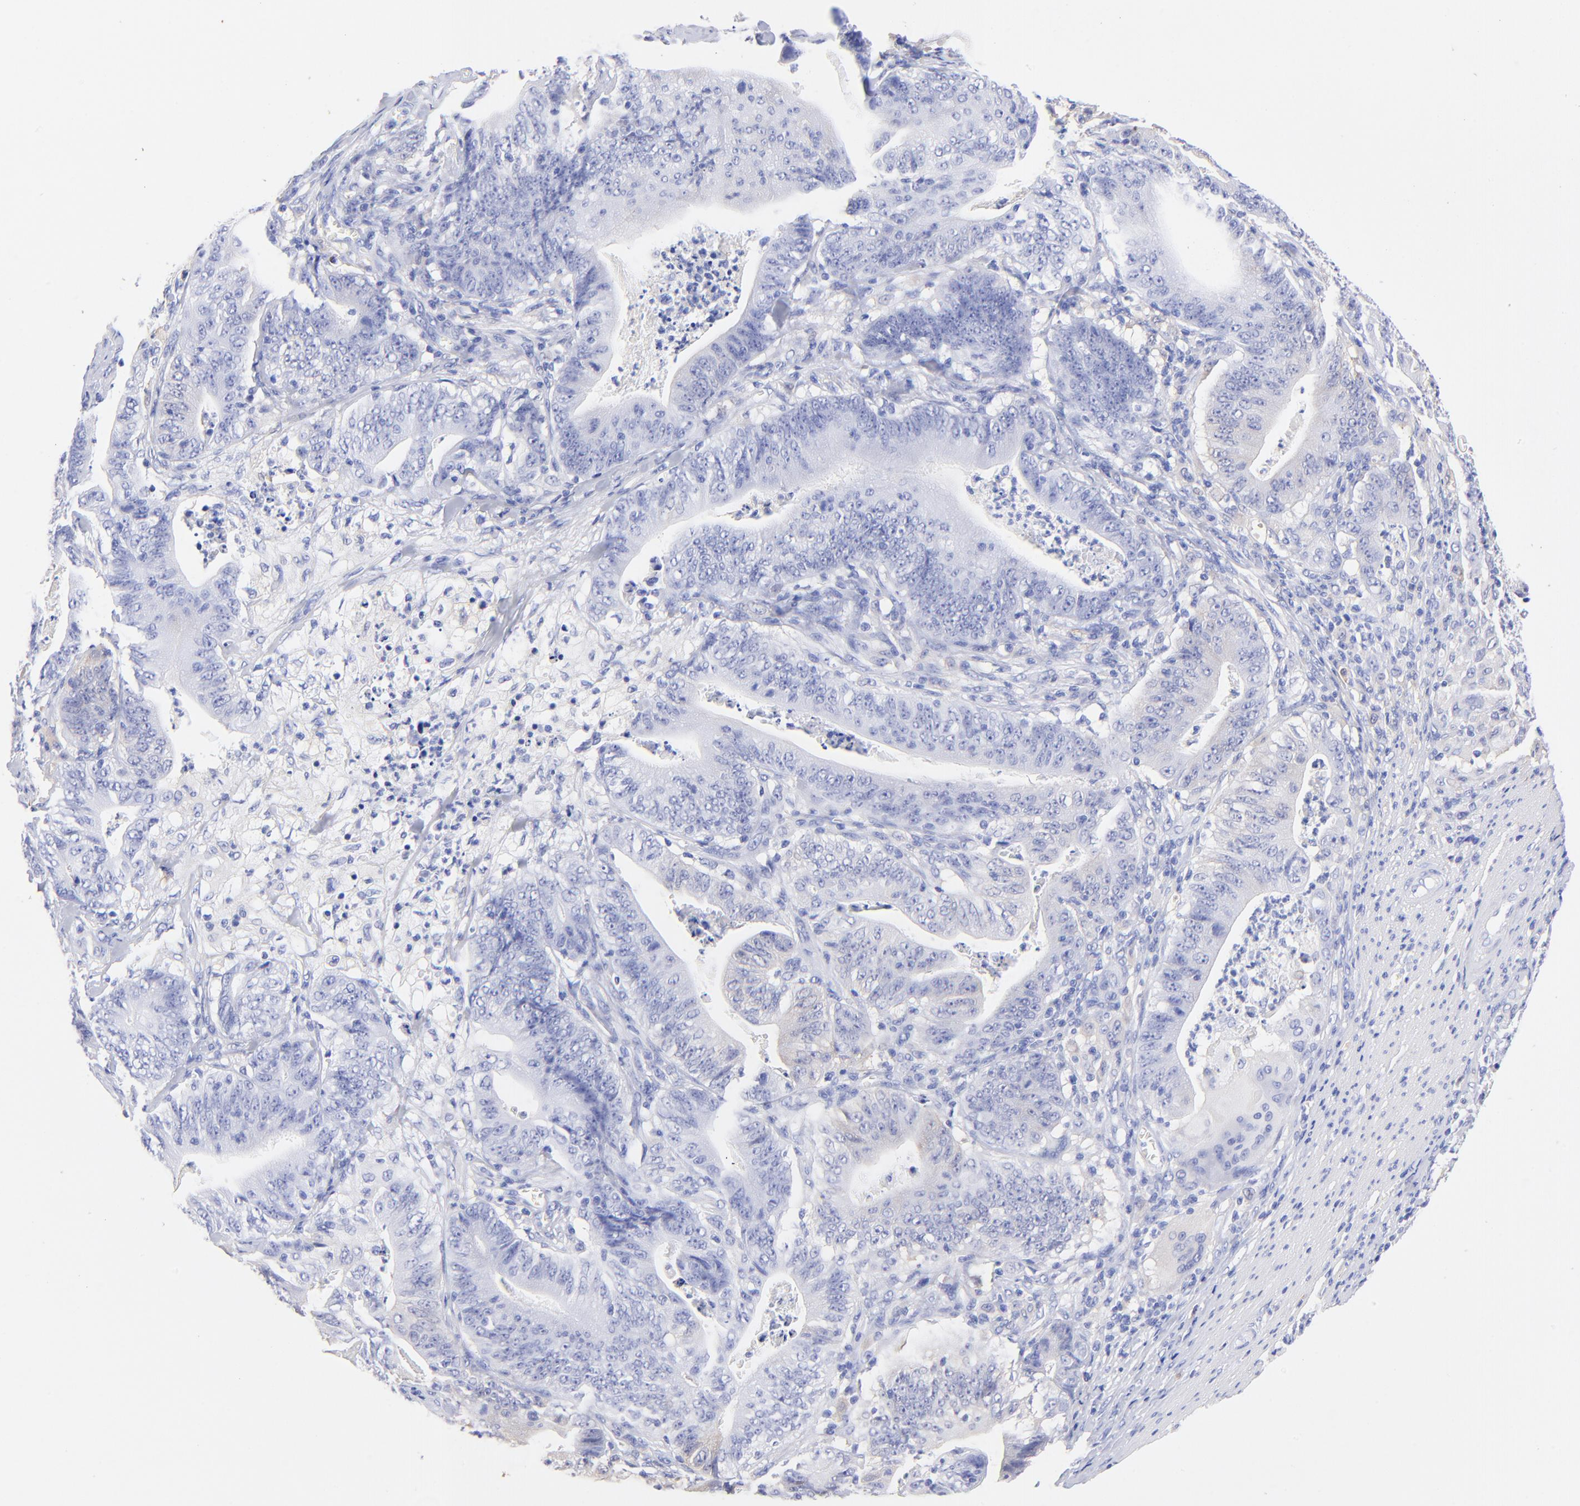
{"staining": {"intensity": "negative", "quantity": "none", "location": "none"}, "tissue": "stomach cancer", "cell_type": "Tumor cells", "image_type": "cancer", "snomed": [{"axis": "morphology", "description": "Adenocarcinoma, NOS"}, {"axis": "topography", "description": "Stomach, lower"}], "caption": "DAB (3,3'-diaminobenzidine) immunohistochemical staining of human stomach cancer (adenocarcinoma) displays no significant positivity in tumor cells.", "gene": "ALDH1A1", "patient": {"sex": "female", "age": 86}}